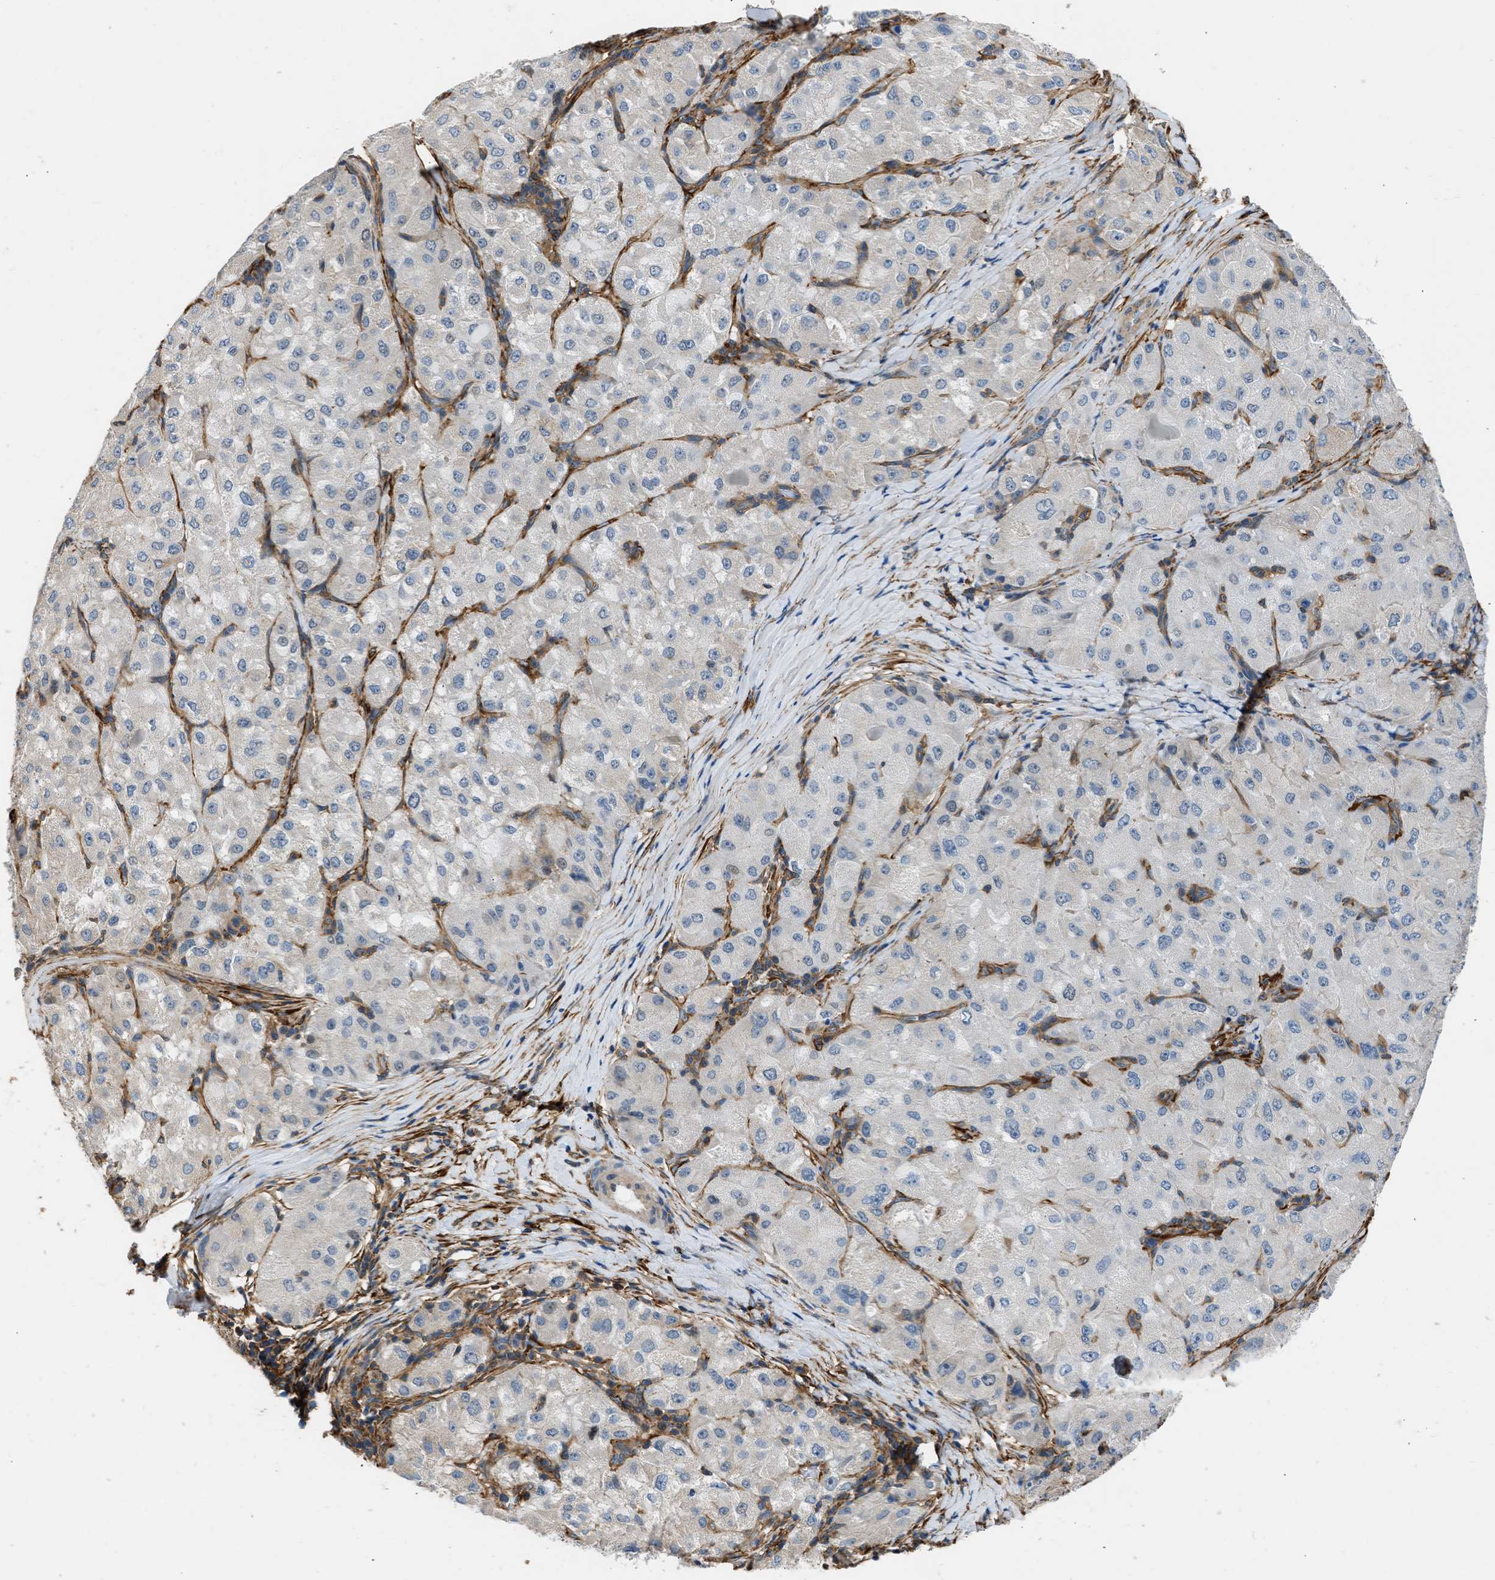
{"staining": {"intensity": "negative", "quantity": "none", "location": "none"}, "tissue": "liver cancer", "cell_type": "Tumor cells", "image_type": "cancer", "snomed": [{"axis": "morphology", "description": "Carcinoma, Hepatocellular, NOS"}, {"axis": "topography", "description": "Liver"}], "caption": "Immunohistochemistry image of neoplastic tissue: human hepatocellular carcinoma (liver) stained with DAB (3,3'-diaminobenzidine) reveals no significant protein expression in tumor cells.", "gene": "SEPTIN2", "patient": {"sex": "male", "age": 80}}